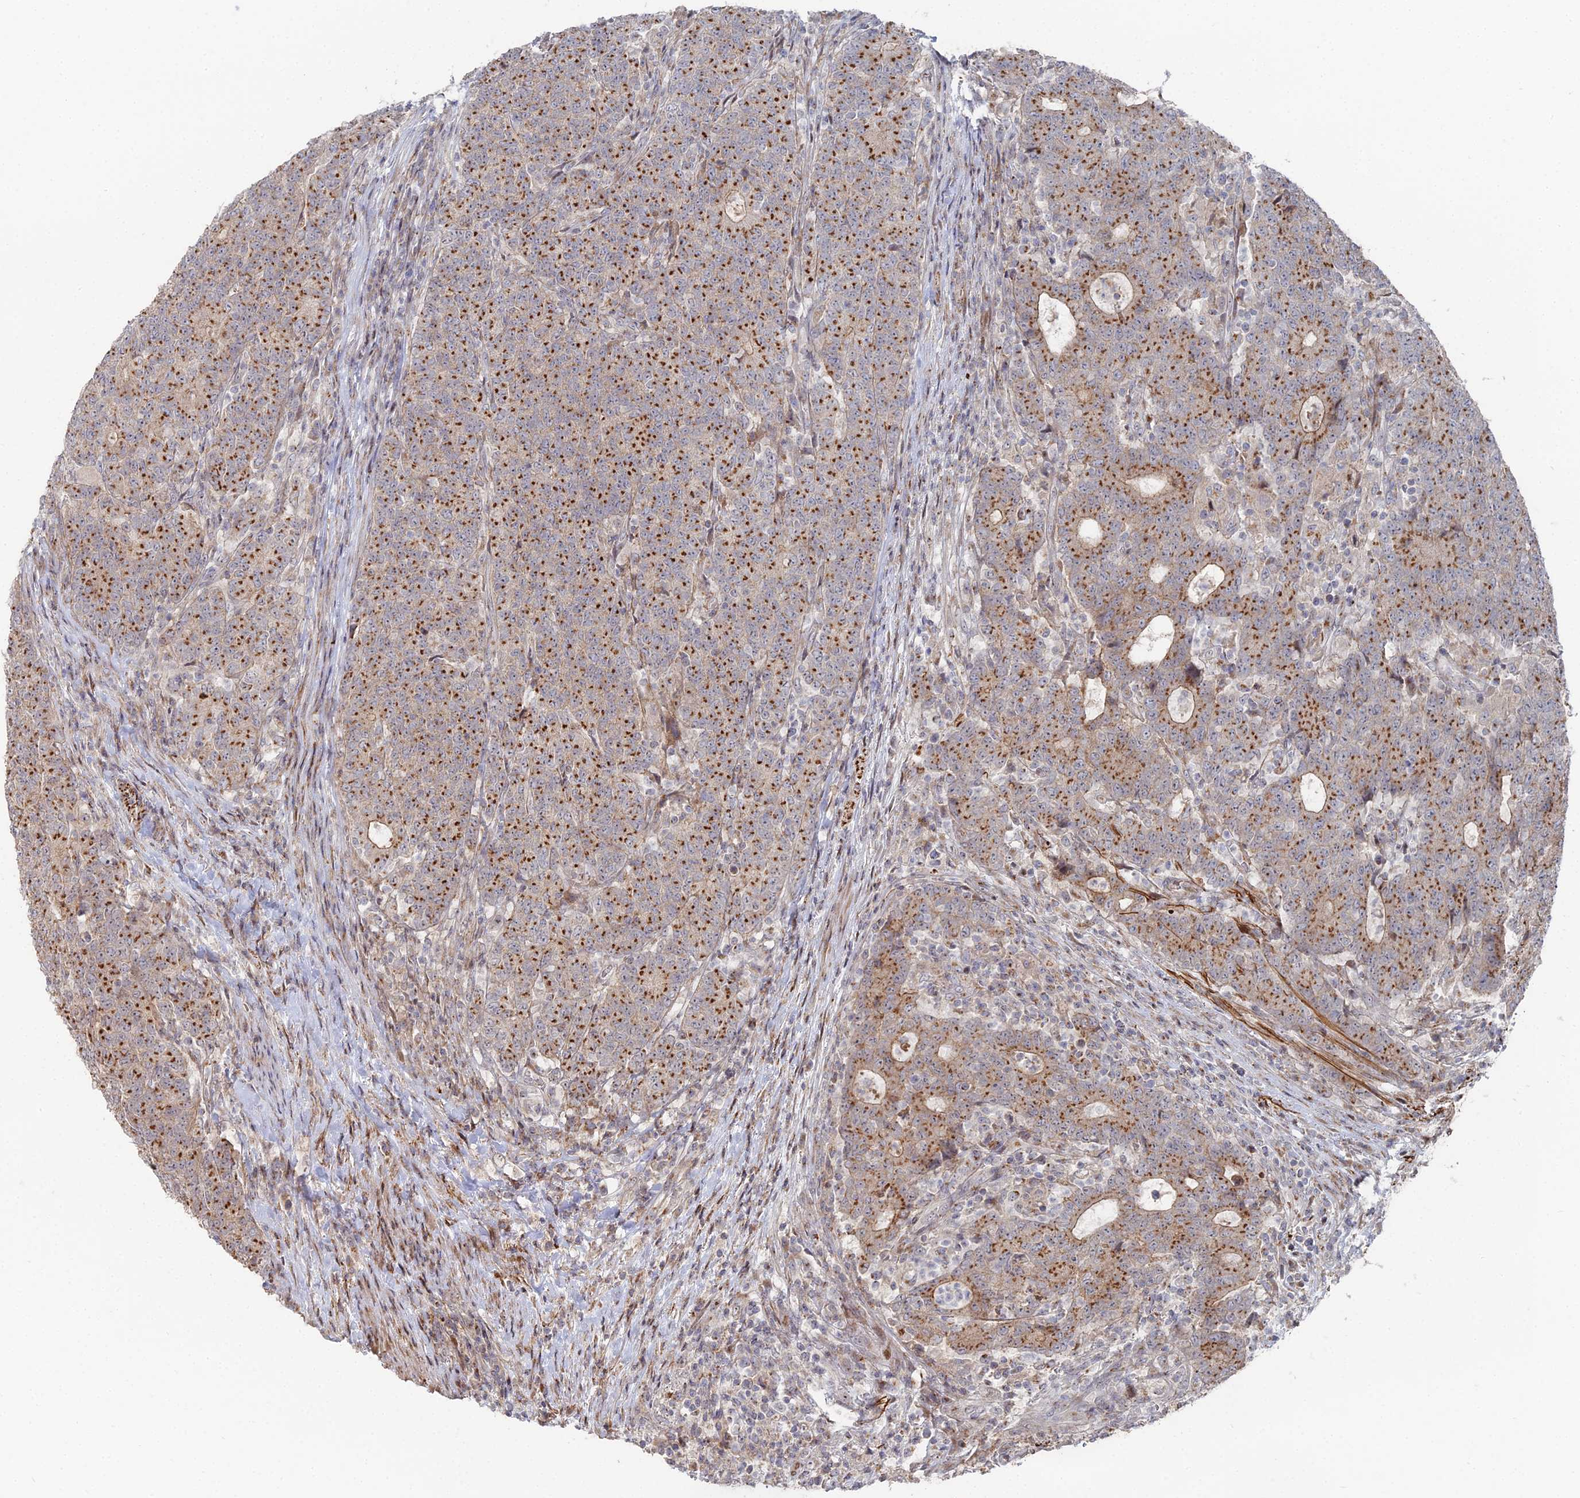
{"staining": {"intensity": "strong", "quantity": ">75%", "location": "cytoplasmic/membranous"}, "tissue": "colorectal cancer", "cell_type": "Tumor cells", "image_type": "cancer", "snomed": [{"axis": "morphology", "description": "Adenocarcinoma, NOS"}, {"axis": "topography", "description": "Colon"}], "caption": "Approximately >75% of tumor cells in colorectal adenocarcinoma display strong cytoplasmic/membranous protein expression as visualized by brown immunohistochemical staining.", "gene": "SGMS1", "patient": {"sex": "female", "age": 75}}